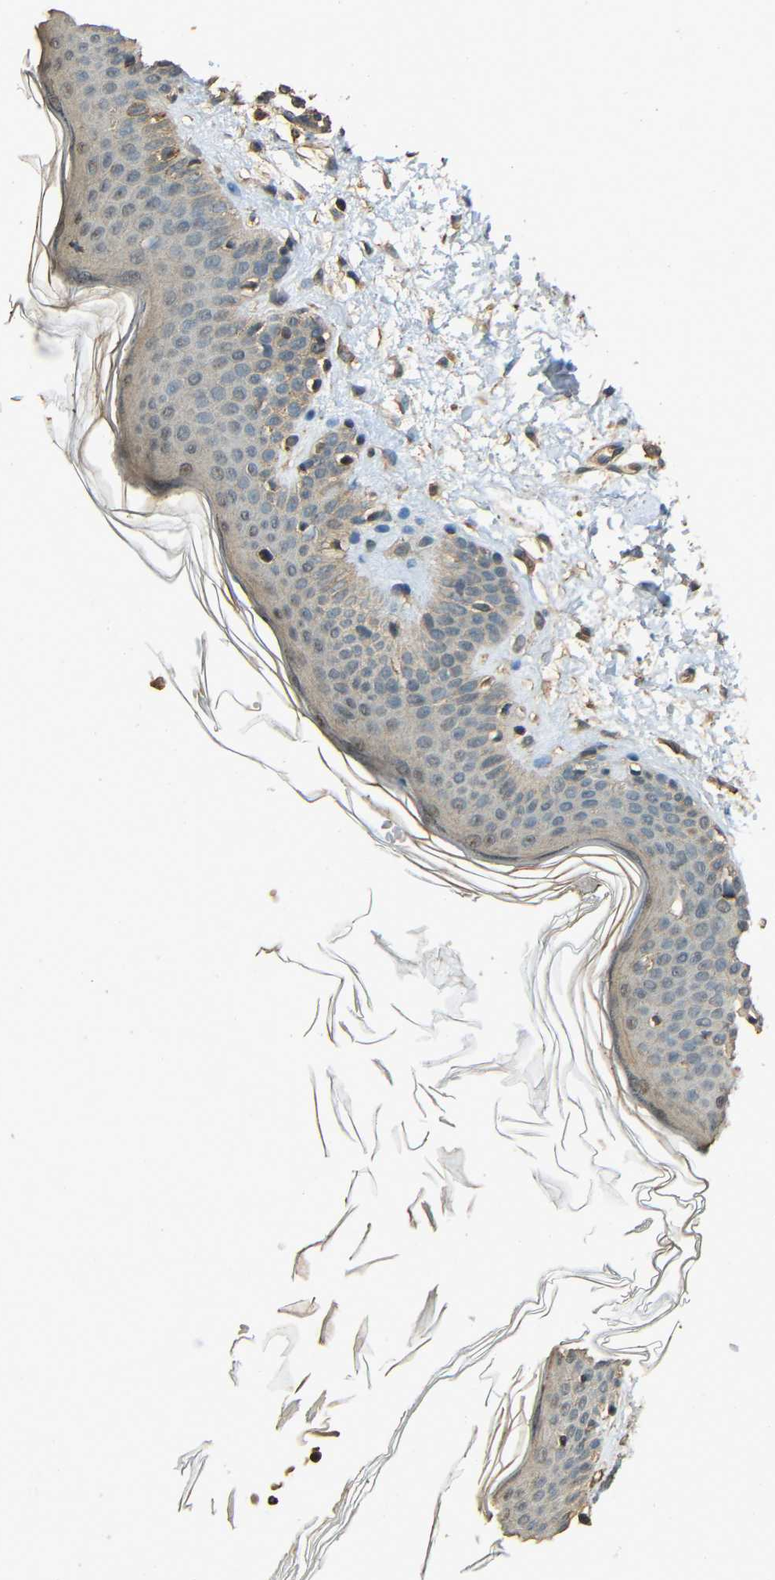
{"staining": {"intensity": "moderate", "quantity": ">75%", "location": "cytoplasmic/membranous"}, "tissue": "skin", "cell_type": "Fibroblasts", "image_type": "normal", "snomed": [{"axis": "morphology", "description": "Normal tissue, NOS"}, {"axis": "topography", "description": "Skin"}], "caption": "The image displays immunohistochemical staining of normal skin. There is moderate cytoplasmic/membranous staining is seen in about >75% of fibroblasts. The protein of interest is stained brown, and the nuclei are stained in blue (DAB (3,3'-diaminobenzidine) IHC with brightfield microscopy, high magnification).", "gene": "PDE5A", "patient": {"sex": "female", "age": 56}}